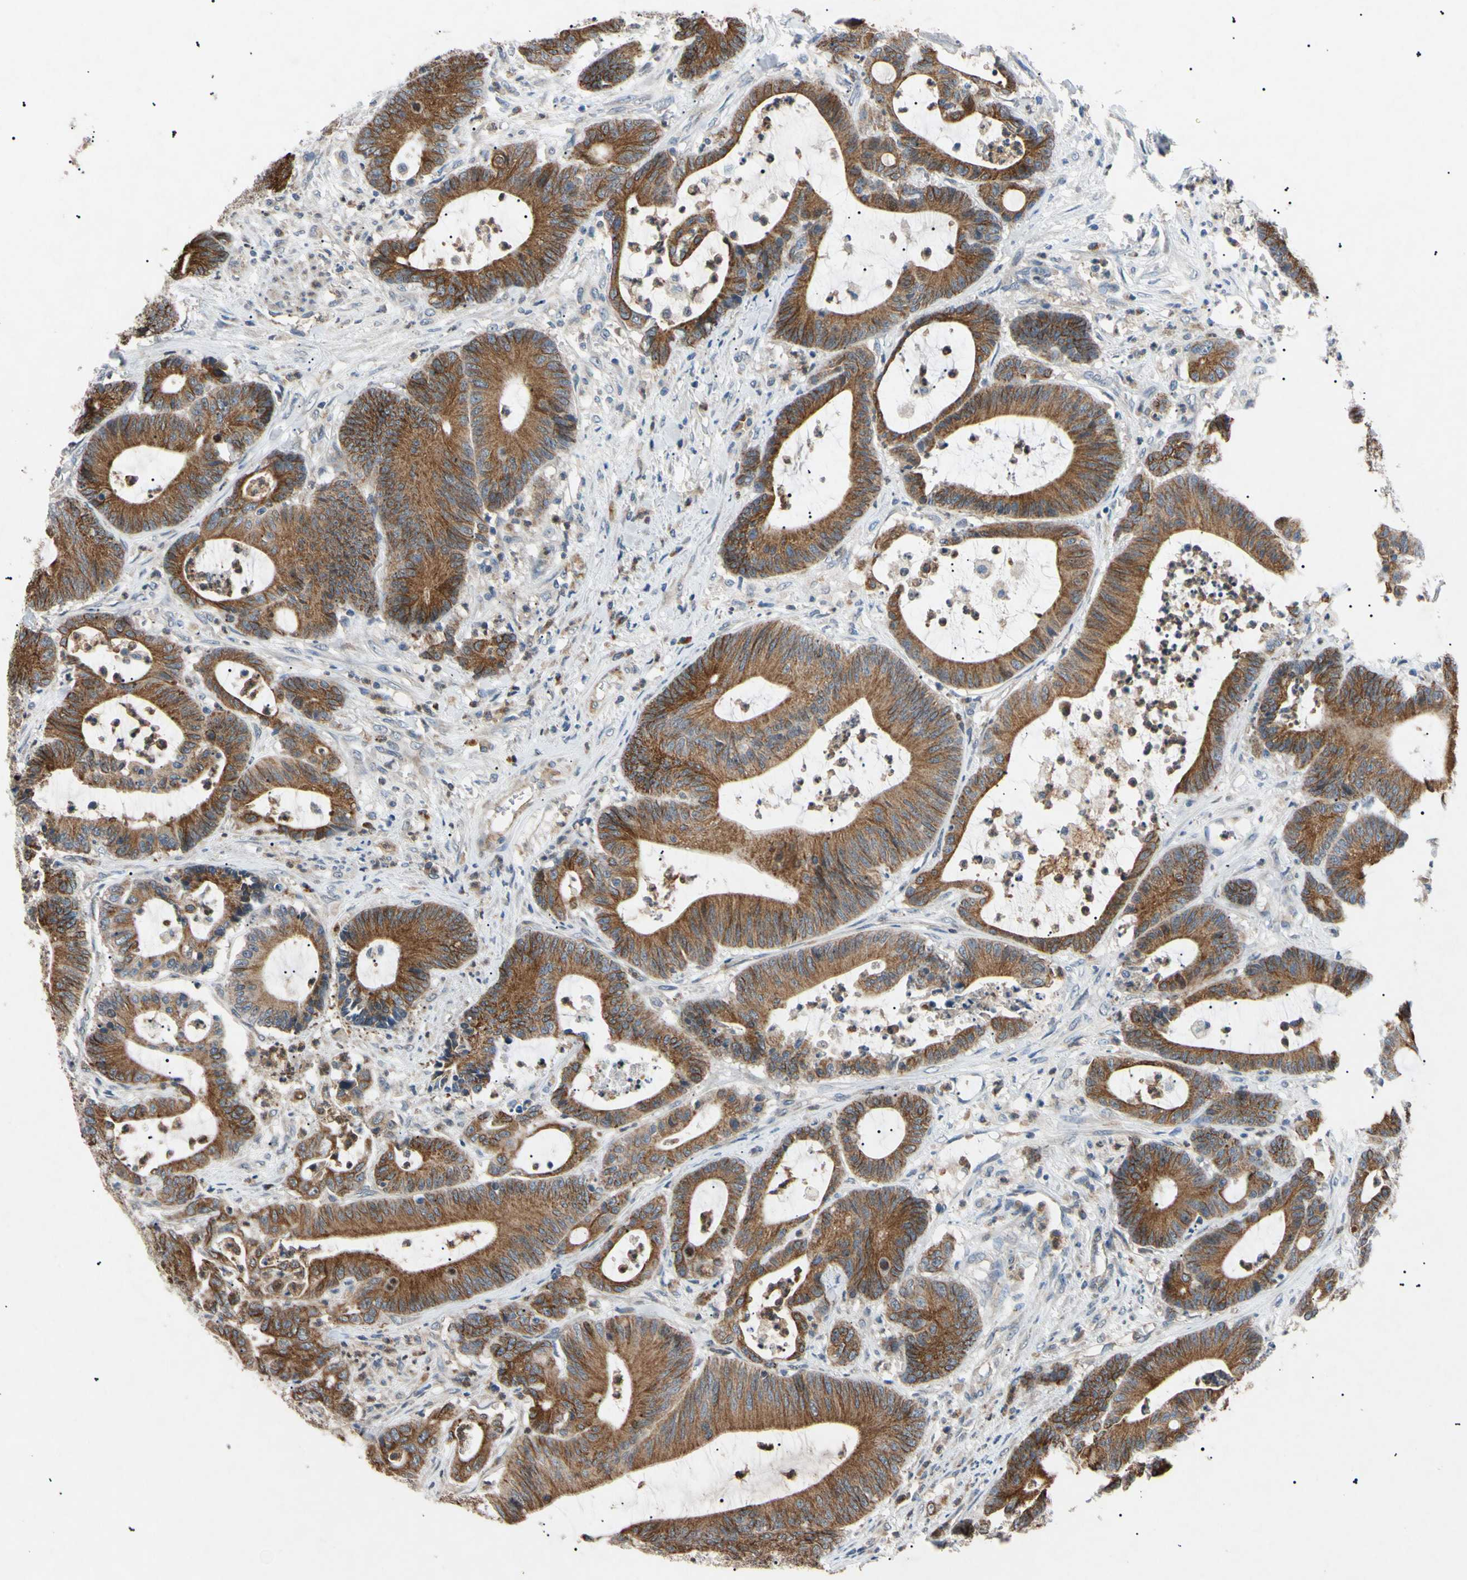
{"staining": {"intensity": "moderate", "quantity": ">75%", "location": "cytoplasmic/membranous"}, "tissue": "colorectal cancer", "cell_type": "Tumor cells", "image_type": "cancer", "snomed": [{"axis": "morphology", "description": "Adenocarcinoma, NOS"}, {"axis": "topography", "description": "Colon"}], "caption": "Immunohistochemical staining of human colorectal adenocarcinoma exhibits medium levels of moderate cytoplasmic/membranous protein expression in approximately >75% of tumor cells.", "gene": "TUBB4A", "patient": {"sex": "female", "age": 84}}